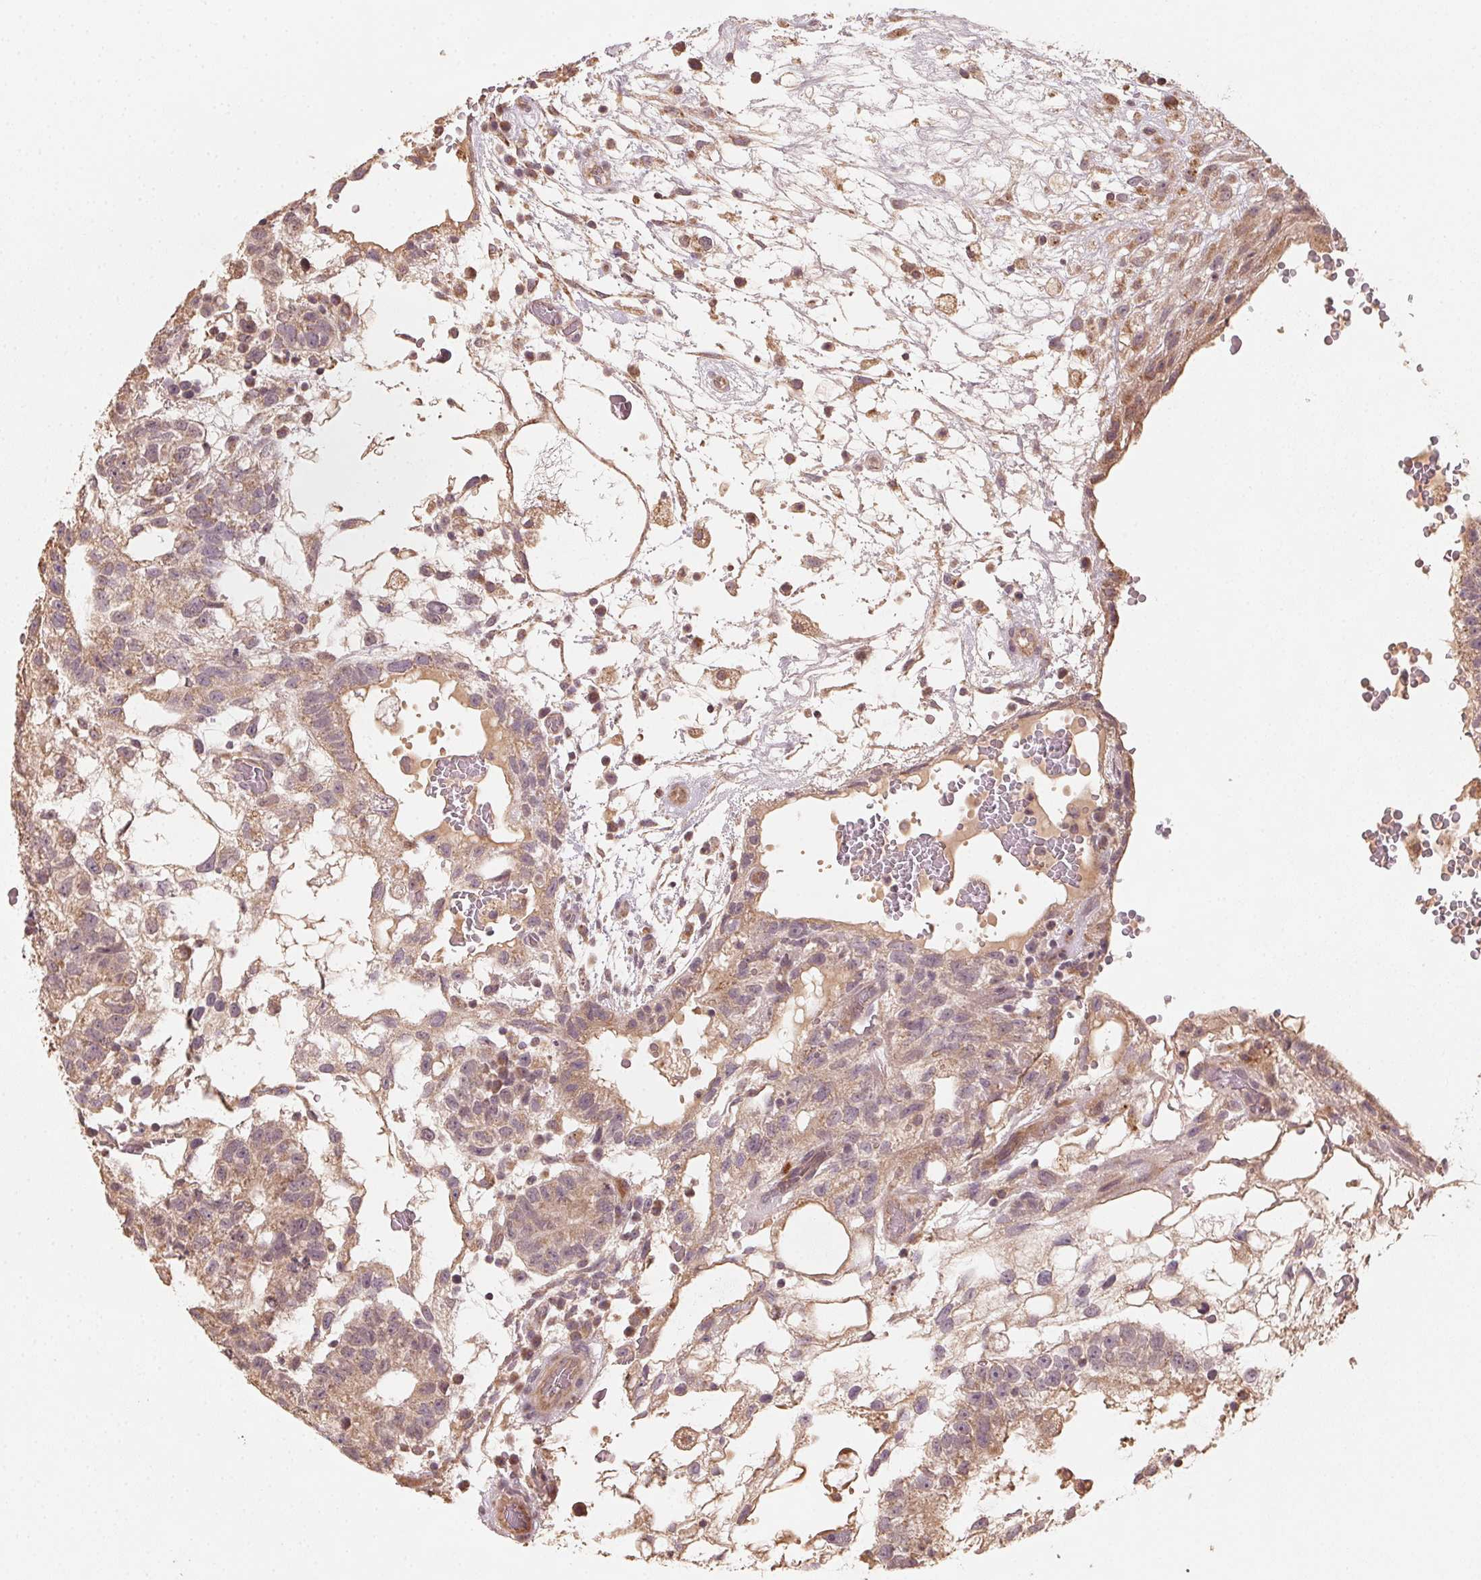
{"staining": {"intensity": "weak", "quantity": ">75%", "location": "cytoplasmic/membranous"}, "tissue": "testis cancer", "cell_type": "Tumor cells", "image_type": "cancer", "snomed": [{"axis": "morphology", "description": "Normal tissue, NOS"}, {"axis": "morphology", "description": "Carcinoma, Embryonal, NOS"}, {"axis": "topography", "description": "Testis"}], "caption": "This is a histology image of immunohistochemistry staining of testis embryonal carcinoma, which shows weak expression in the cytoplasmic/membranous of tumor cells.", "gene": "WBP2", "patient": {"sex": "male", "age": 32}}